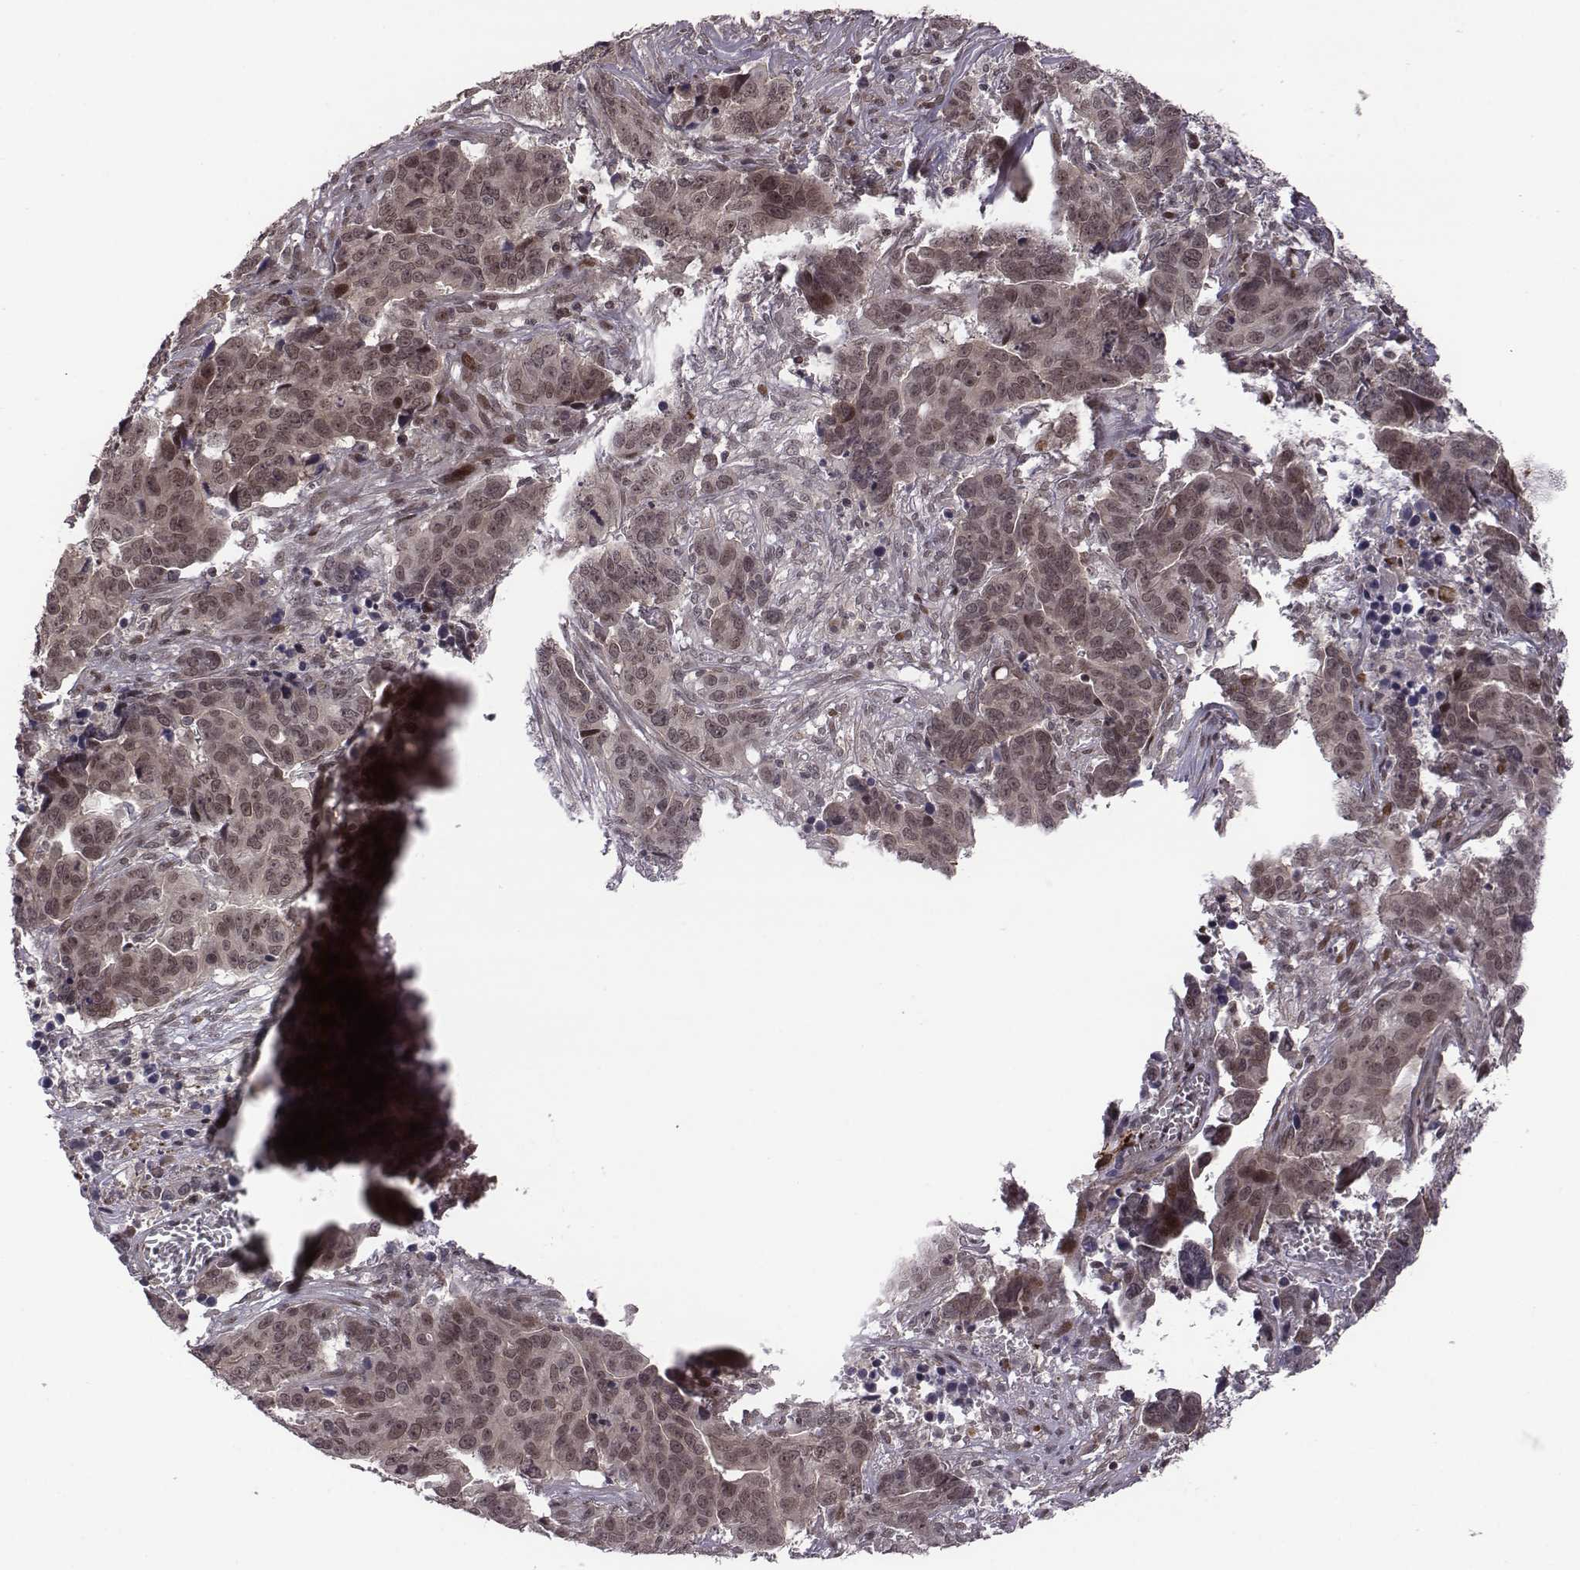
{"staining": {"intensity": "negative", "quantity": "none", "location": "none"}, "tissue": "ovarian cancer", "cell_type": "Tumor cells", "image_type": "cancer", "snomed": [{"axis": "morphology", "description": "Carcinoma, endometroid"}, {"axis": "topography", "description": "Ovary"}], "caption": "DAB immunohistochemical staining of ovarian endometroid carcinoma demonstrates no significant positivity in tumor cells.", "gene": "RPL3", "patient": {"sex": "female", "age": 78}}